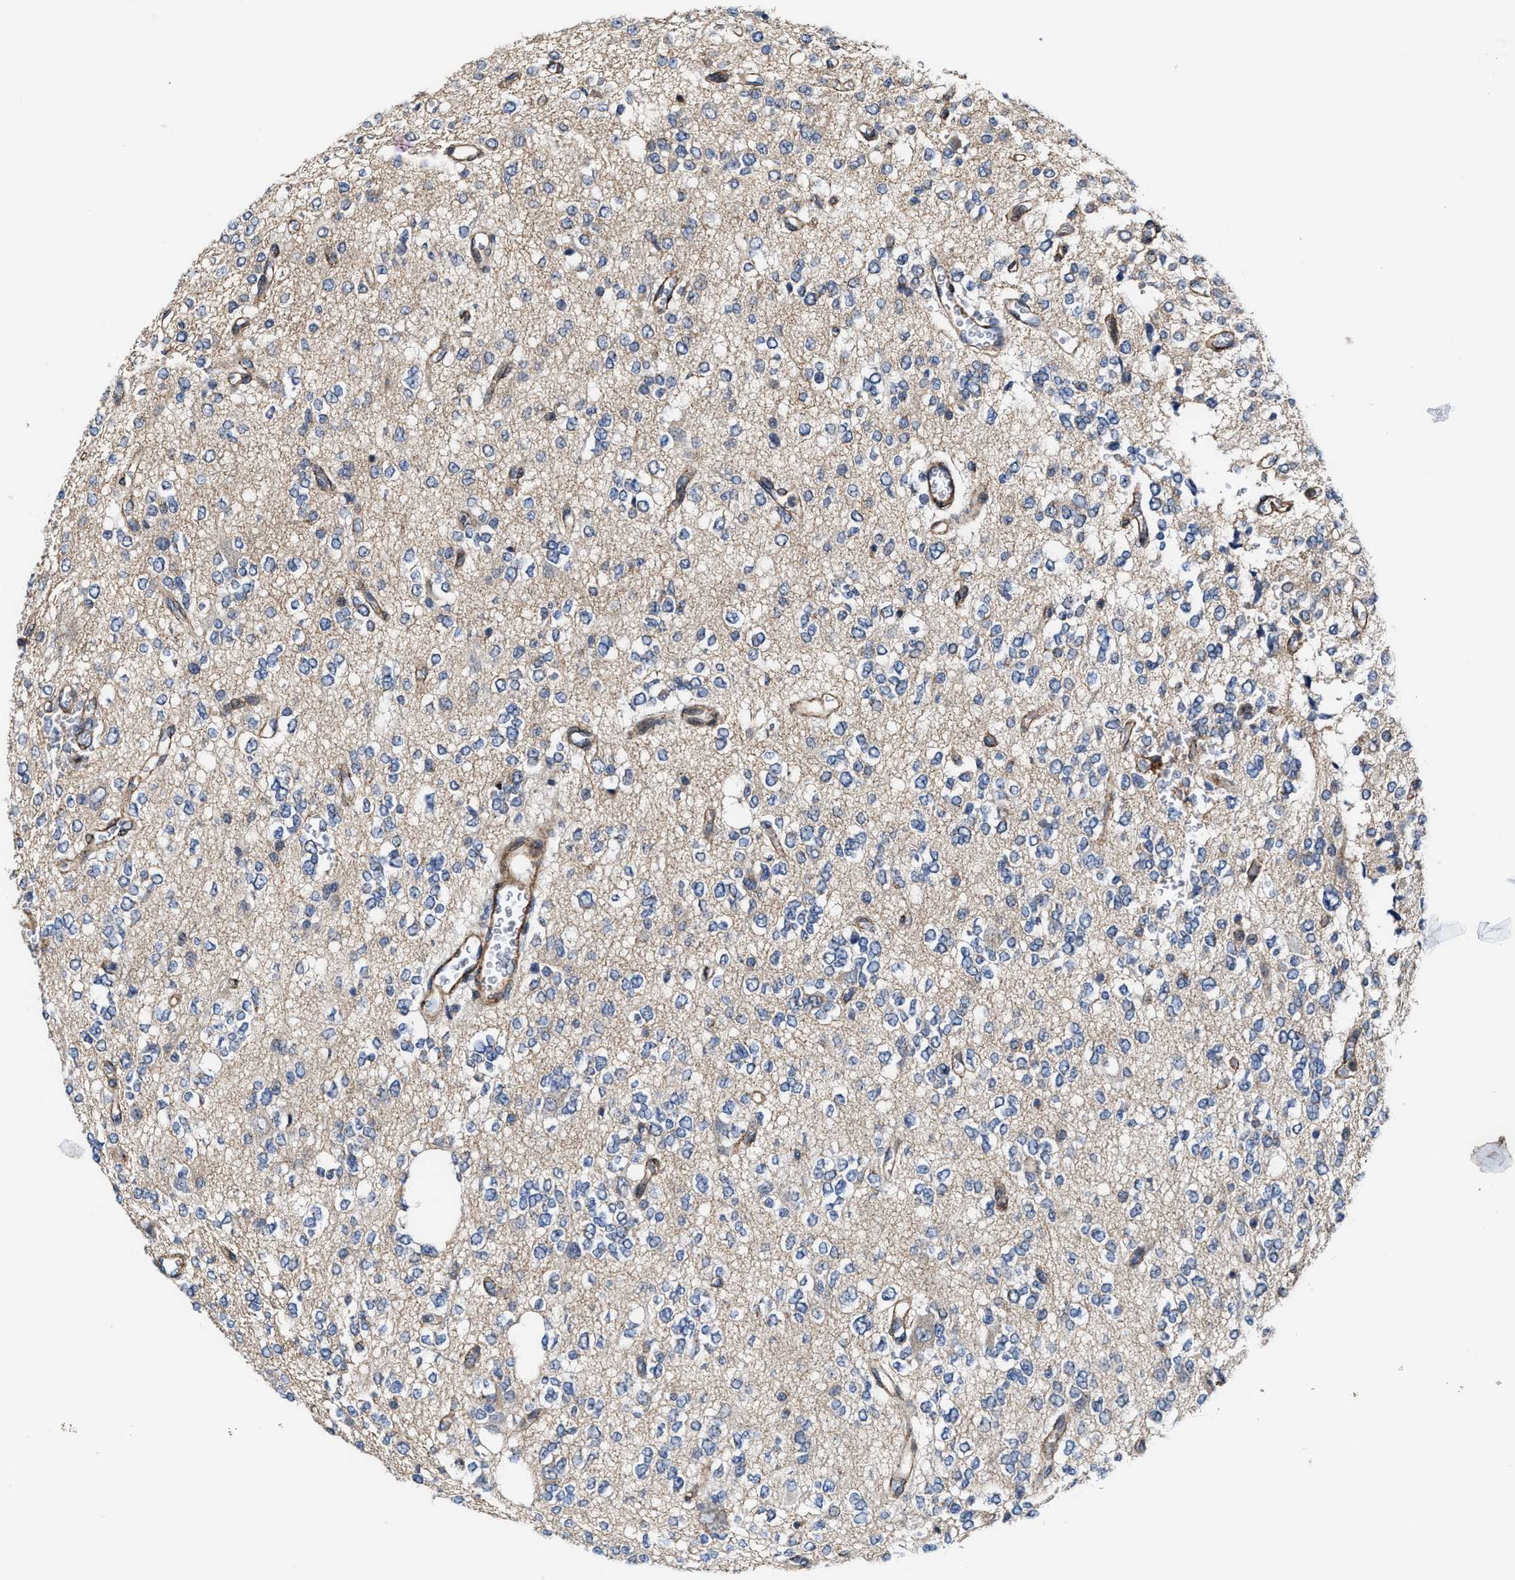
{"staining": {"intensity": "negative", "quantity": "none", "location": "none"}, "tissue": "glioma", "cell_type": "Tumor cells", "image_type": "cancer", "snomed": [{"axis": "morphology", "description": "Glioma, malignant, Low grade"}, {"axis": "topography", "description": "Brain"}], "caption": "DAB immunohistochemical staining of human malignant low-grade glioma displays no significant expression in tumor cells.", "gene": "TGFB1I1", "patient": {"sex": "male", "age": 38}}